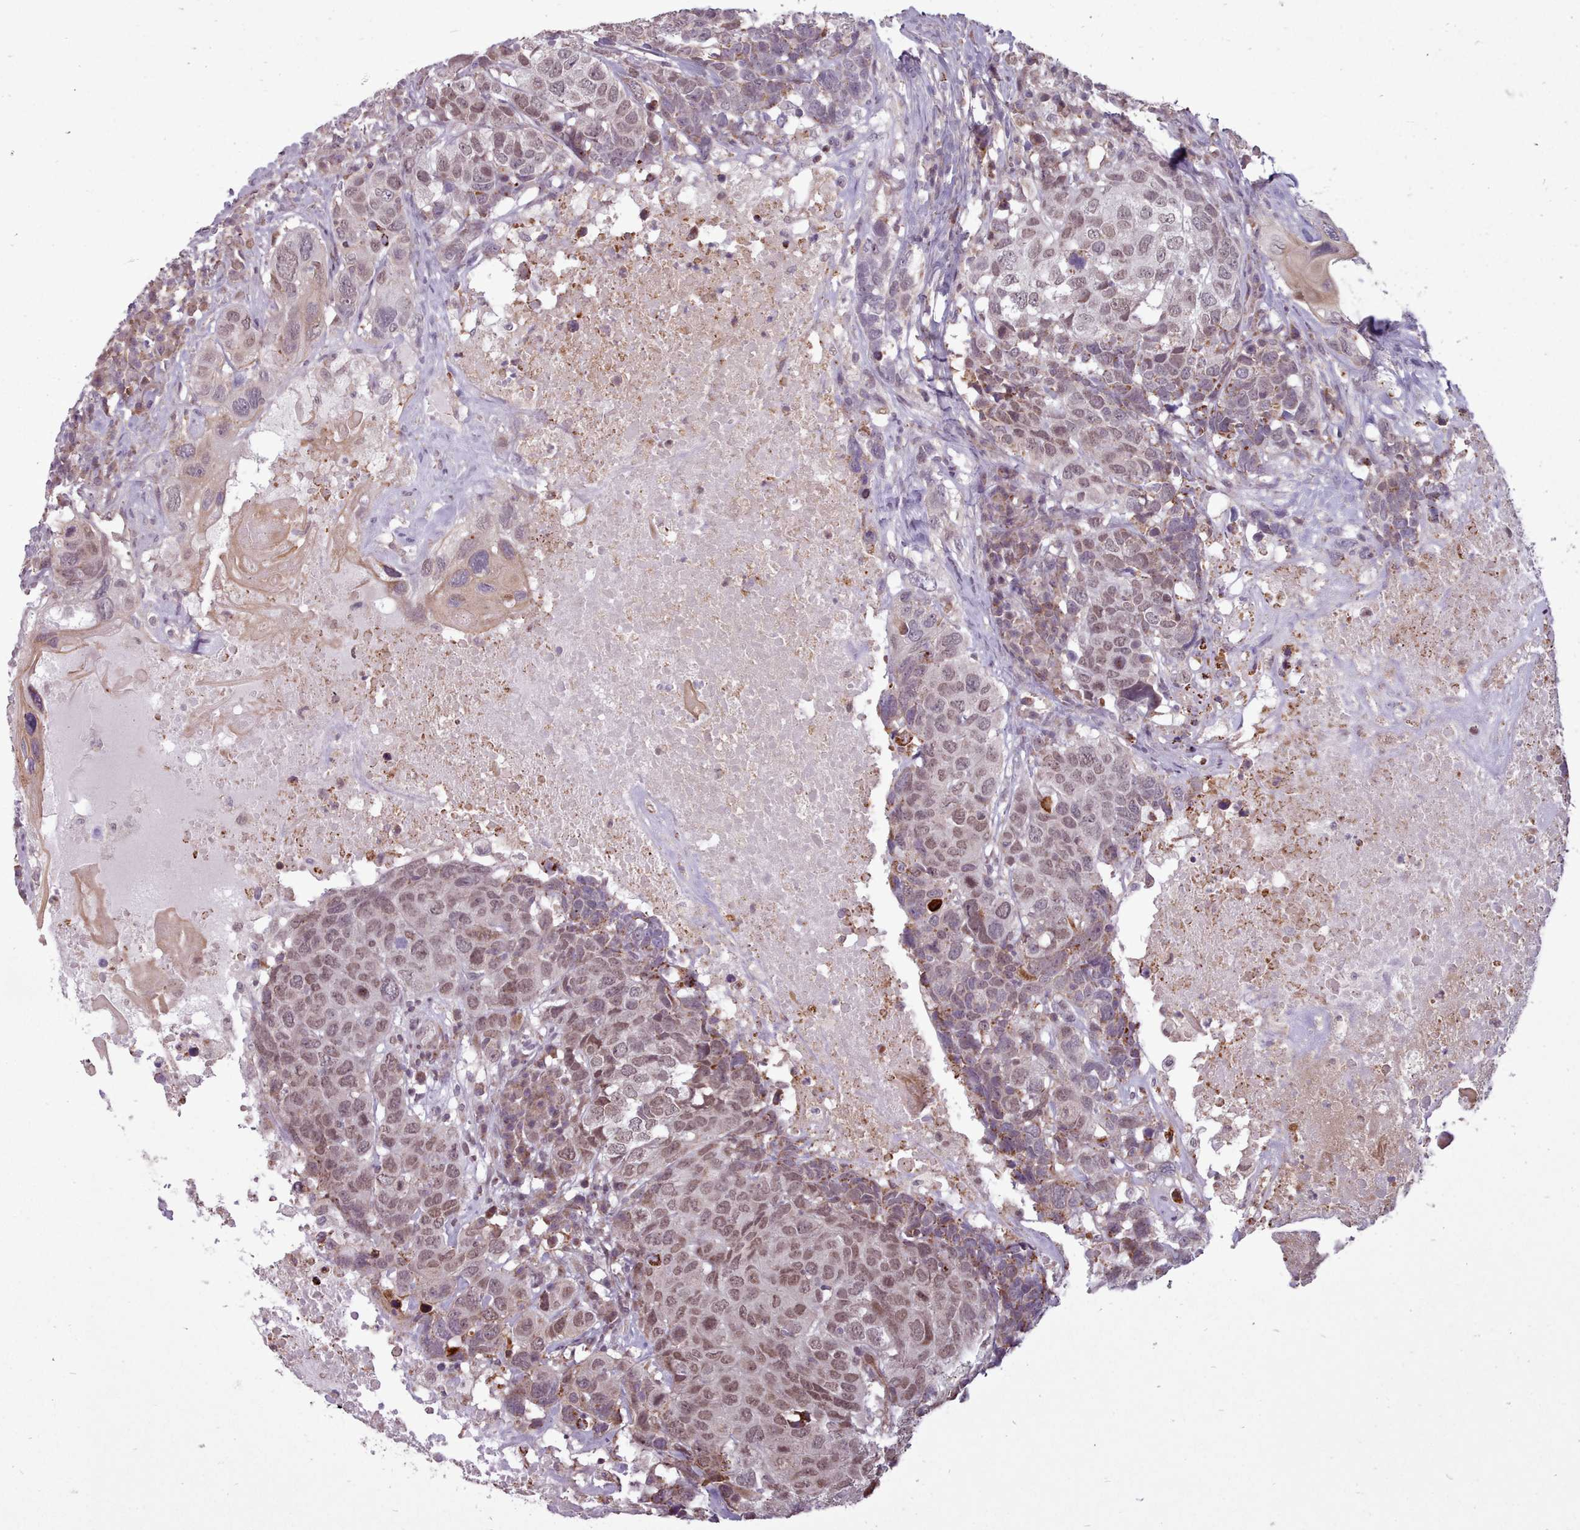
{"staining": {"intensity": "moderate", "quantity": ">75%", "location": "nuclear"}, "tissue": "head and neck cancer", "cell_type": "Tumor cells", "image_type": "cancer", "snomed": [{"axis": "morphology", "description": "Squamous cell carcinoma, NOS"}, {"axis": "topography", "description": "Head-Neck"}], "caption": "This image shows head and neck cancer (squamous cell carcinoma) stained with immunohistochemistry to label a protein in brown. The nuclear of tumor cells show moderate positivity for the protein. Nuclei are counter-stained blue.", "gene": "ZMYM4", "patient": {"sex": "male", "age": 66}}